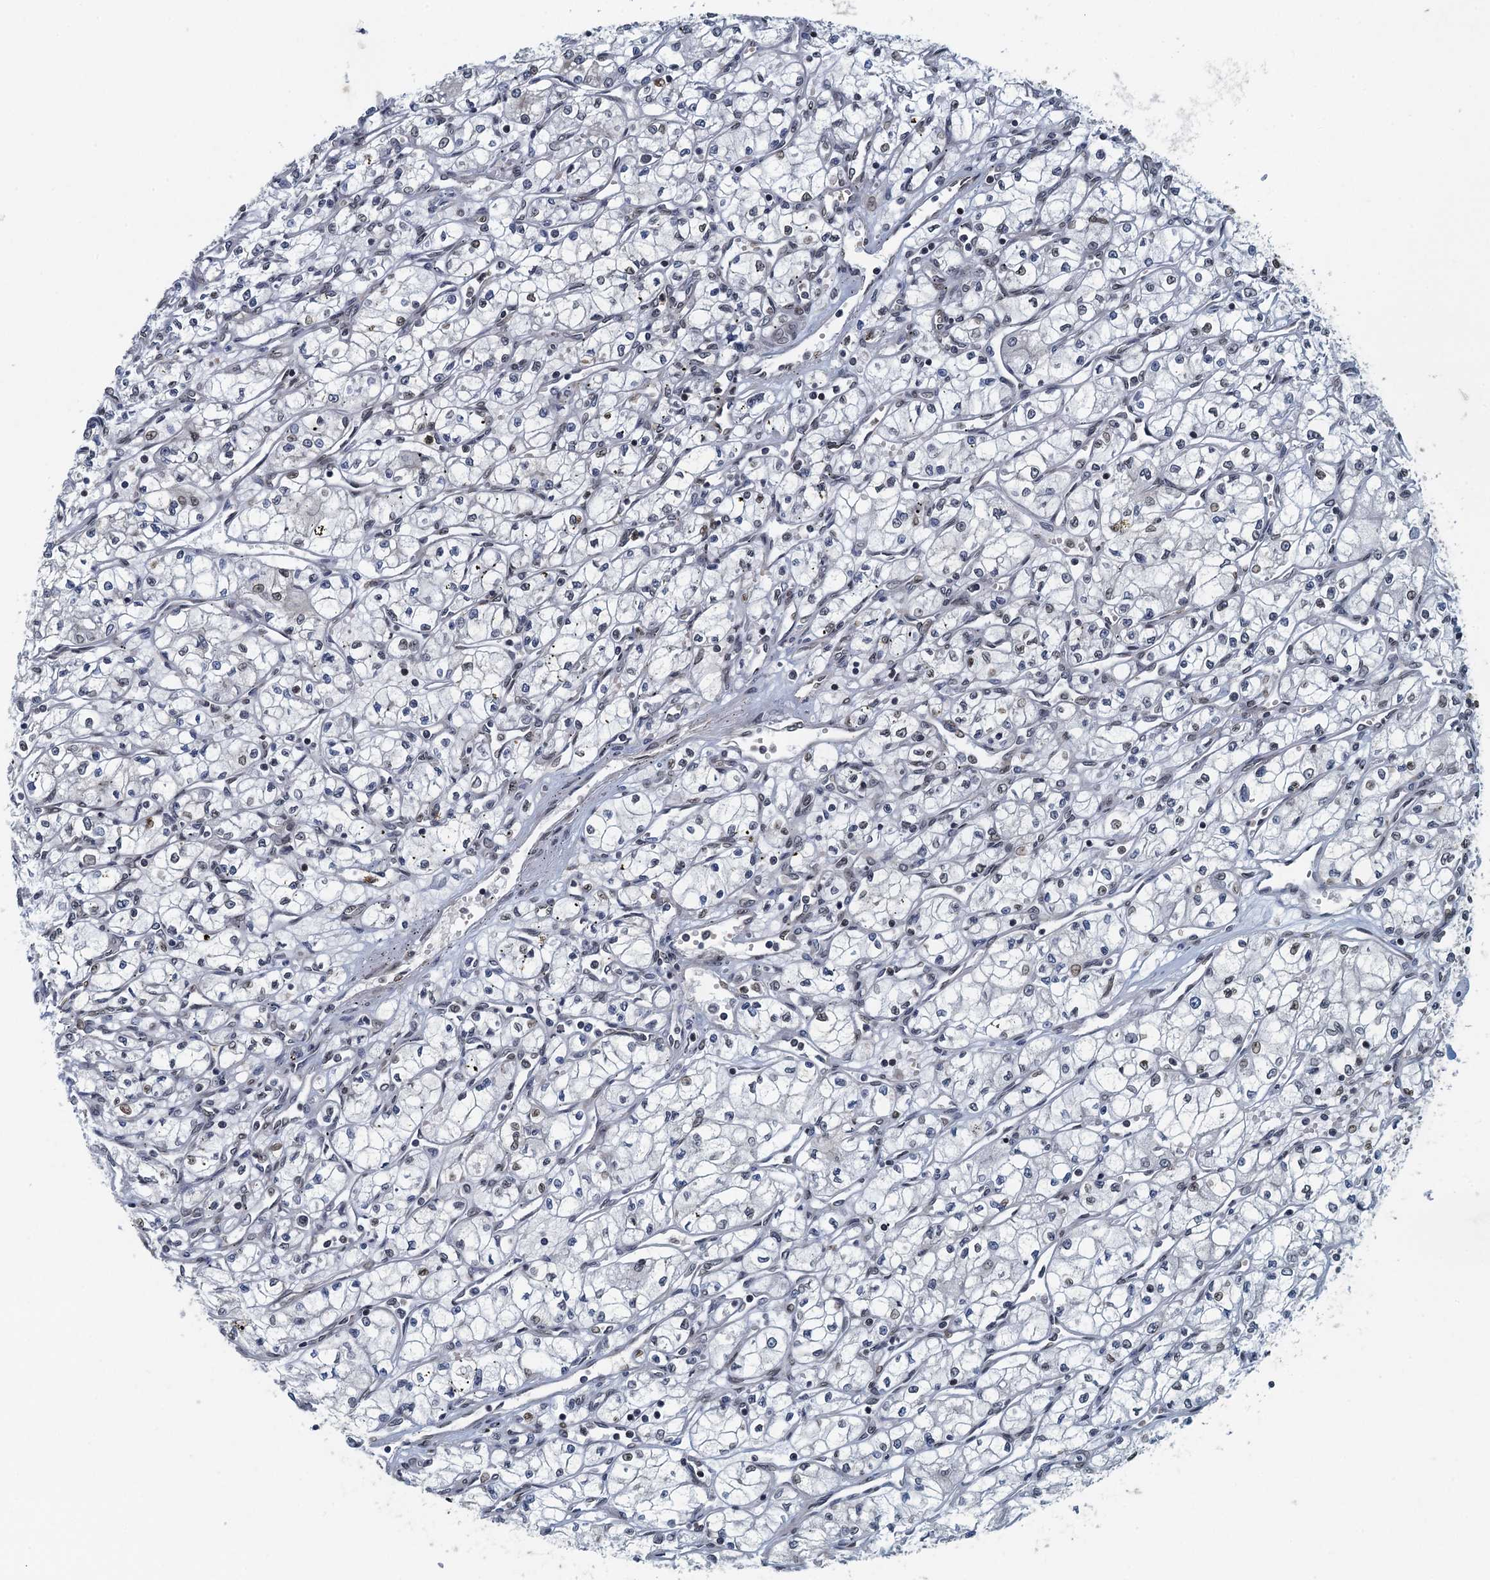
{"staining": {"intensity": "weak", "quantity": "<25%", "location": "nuclear"}, "tissue": "renal cancer", "cell_type": "Tumor cells", "image_type": "cancer", "snomed": [{"axis": "morphology", "description": "Adenocarcinoma, NOS"}, {"axis": "topography", "description": "Kidney"}], "caption": "The photomicrograph reveals no significant staining in tumor cells of renal adenocarcinoma.", "gene": "CCDC34", "patient": {"sex": "male", "age": 59}}